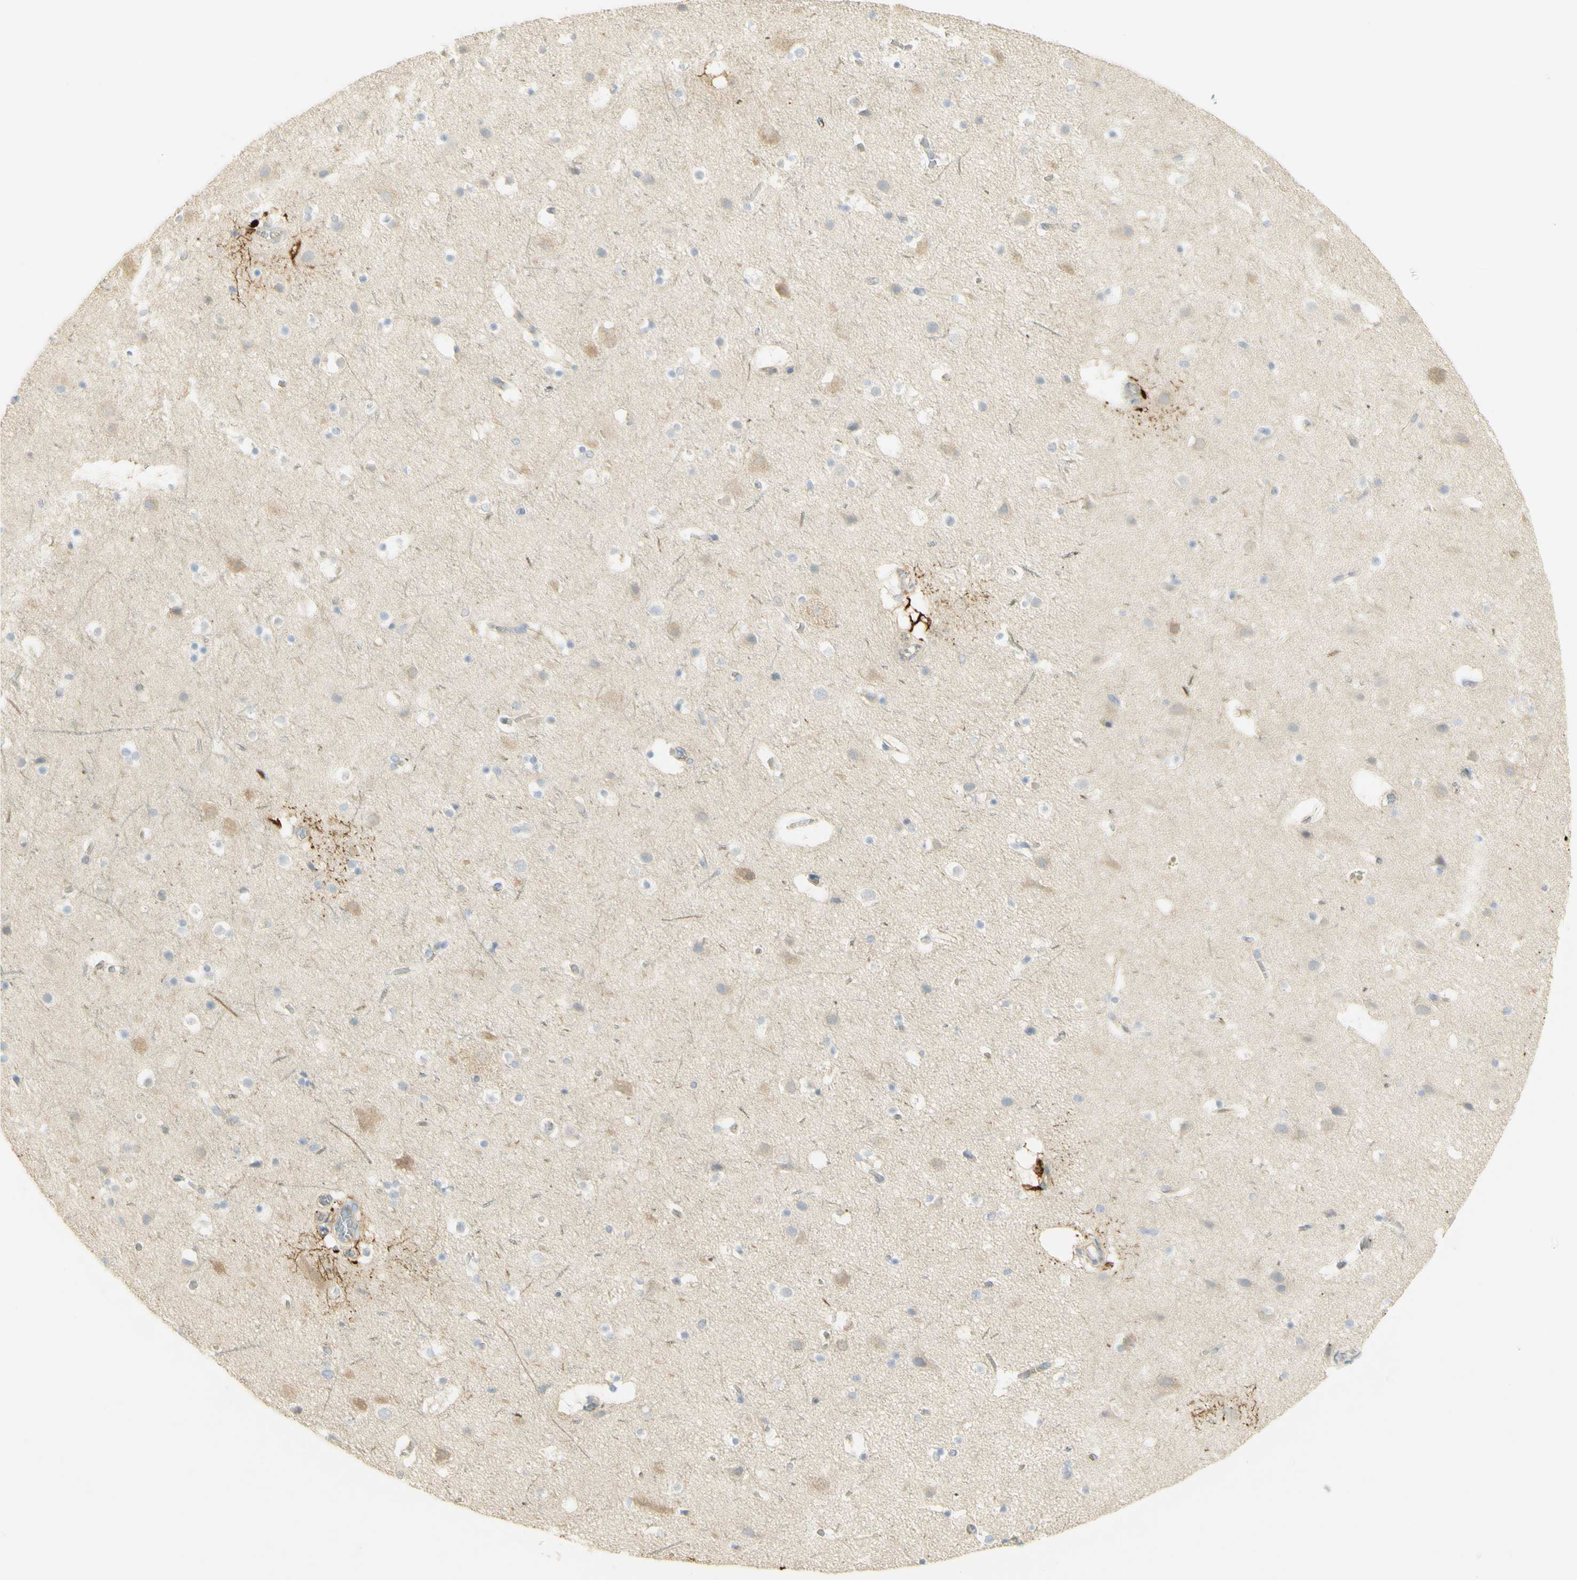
{"staining": {"intensity": "moderate", "quantity": "<25%", "location": "cytoplasmic/membranous"}, "tissue": "cerebral cortex", "cell_type": "Endothelial cells", "image_type": "normal", "snomed": [{"axis": "morphology", "description": "Normal tissue, NOS"}, {"axis": "topography", "description": "Cerebral cortex"}], "caption": "Immunohistochemistry image of unremarkable cerebral cortex stained for a protein (brown), which displays low levels of moderate cytoplasmic/membranous staining in about <25% of endothelial cells.", "gene": "KIF11", "patient": {"sex": "male", "age": 45}}